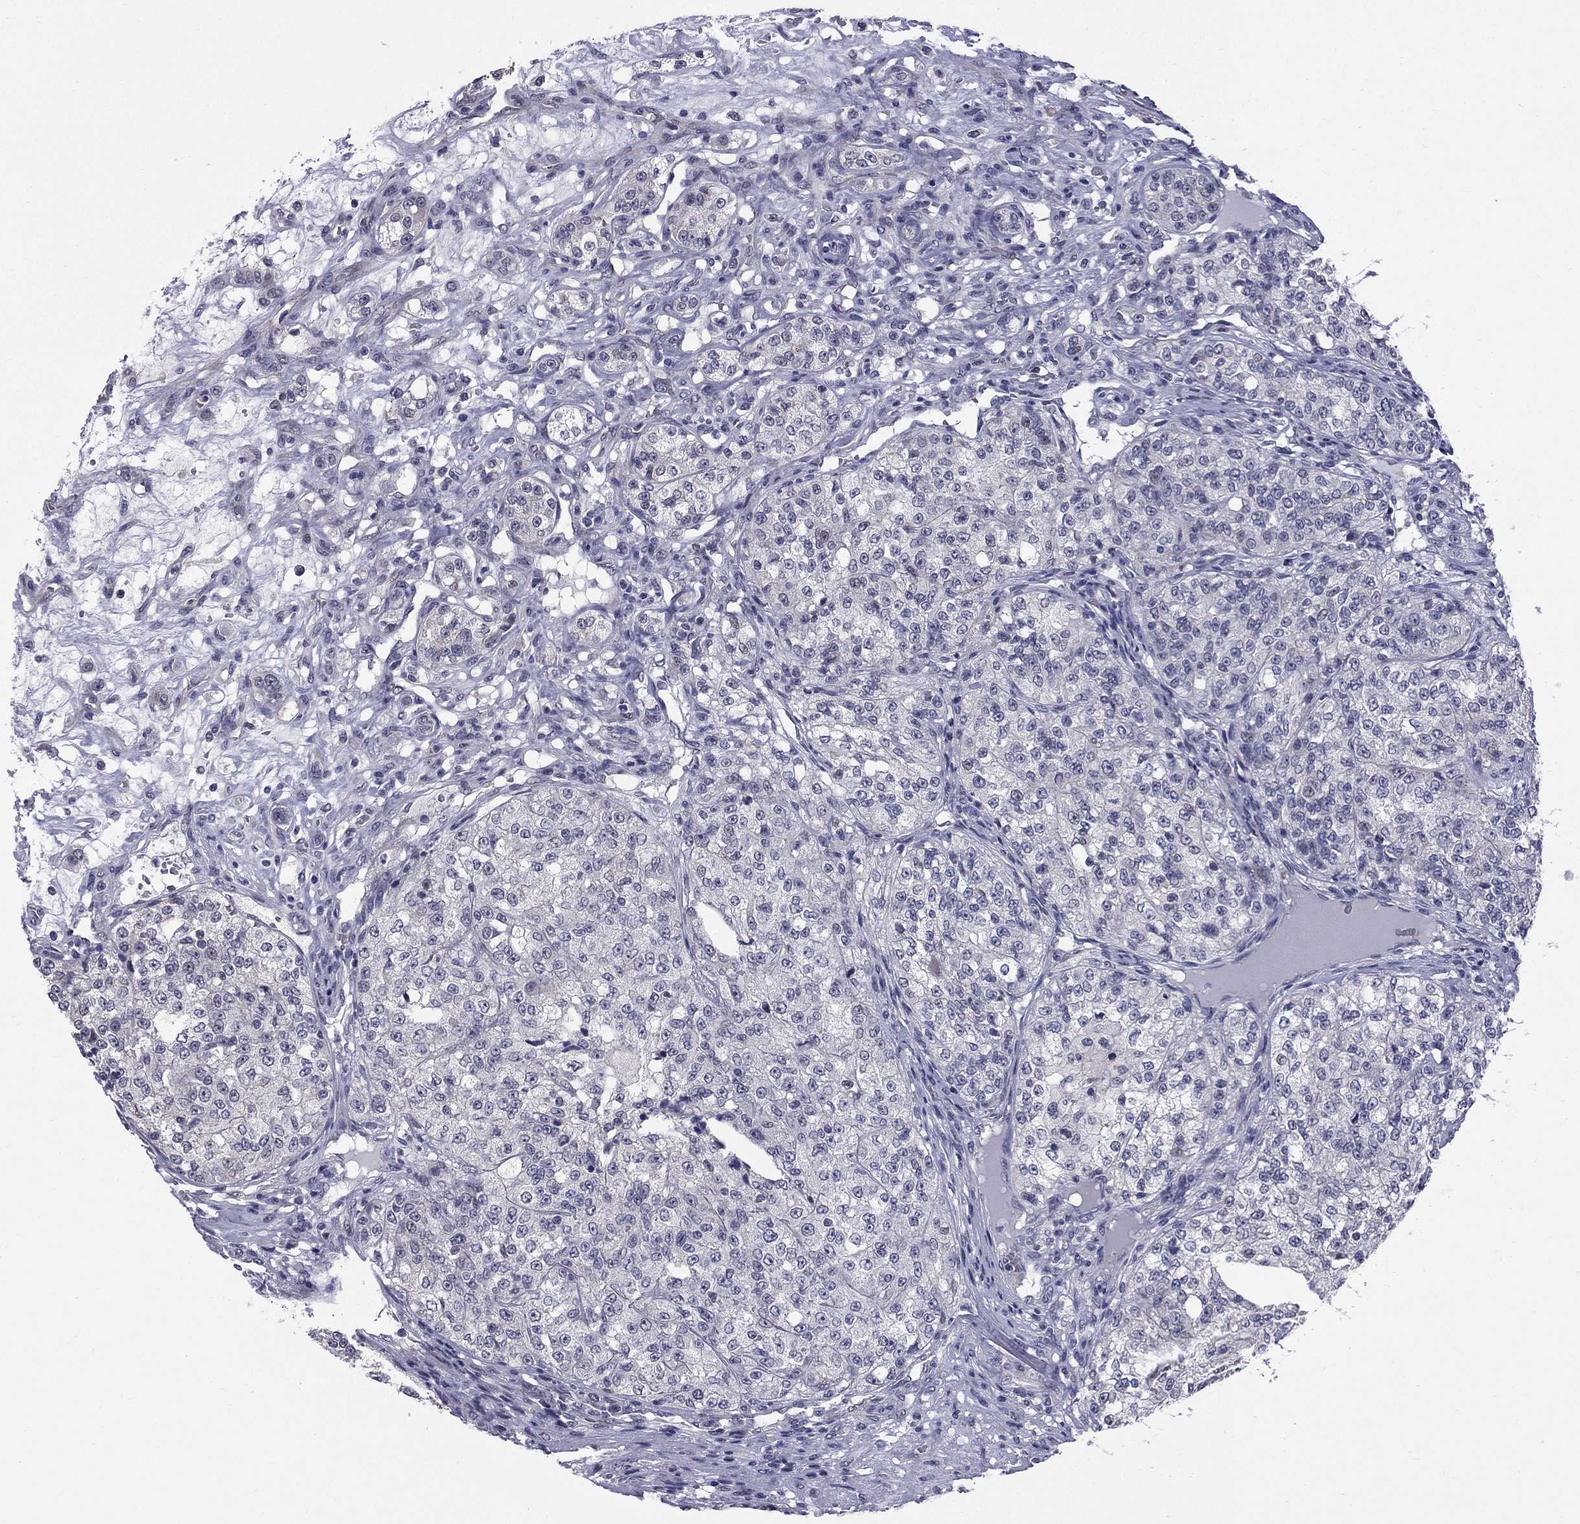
{"staining": {"intensity": "negative", "quantity": "none", "location": "none"}, "tissue": "renal cancer", "cell_type": "Tumor cells", "image_type": "cancer", "snomed": [{"axis": "morphology", "description": "Adenocarcinoma, NOS"}, {"axis": "topography", "description": "Kidney"}], "caption": "A photomicrograph of renal cancer stained for a protein shows no brown staining in tumor cells.", "gene": "HTR4", "patient": {"sex": "female", "age": 63}}